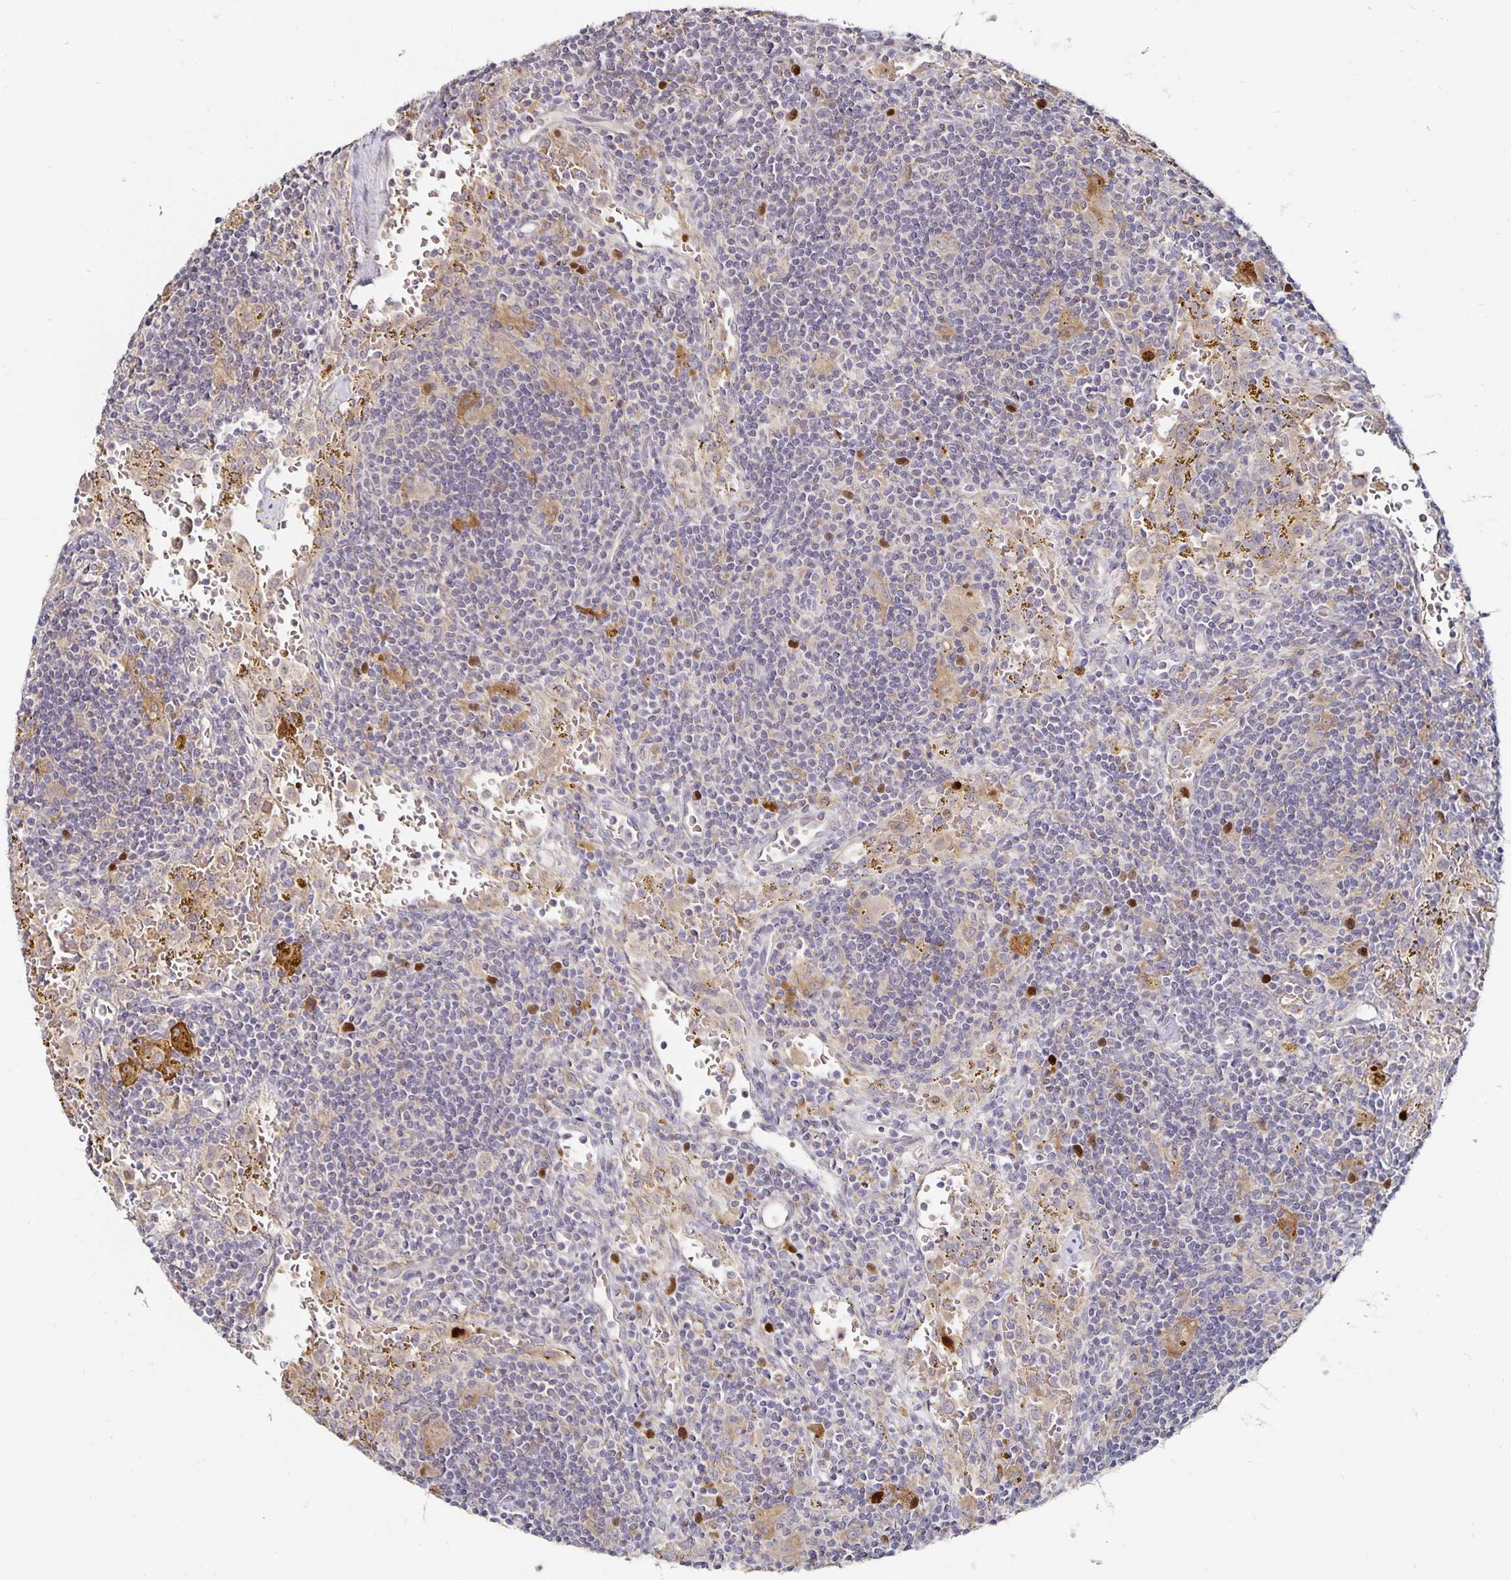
{"staining": {"intensity": "negative", "quantity": "none", "location": "none"}, "tissue": "lymphoma", "cell_type": "Tumor cells", "image_type": "cancer", "snomed": [{"axis": "morphology", "description": "Malignant lymphoma, non-Hodgkin's type, Low grade"}, {"axis": "topography", "description": "Spleen"}], "caption": "A micrograph of human lymphoma is negative for staining in tumor cells. Brightfield microscopy of IHC stained with DAB (brown) and hematoxylin (blue), captured at high magnification.", "gene": "ANLN", "patient": {"sex": "female", "age": 70}}